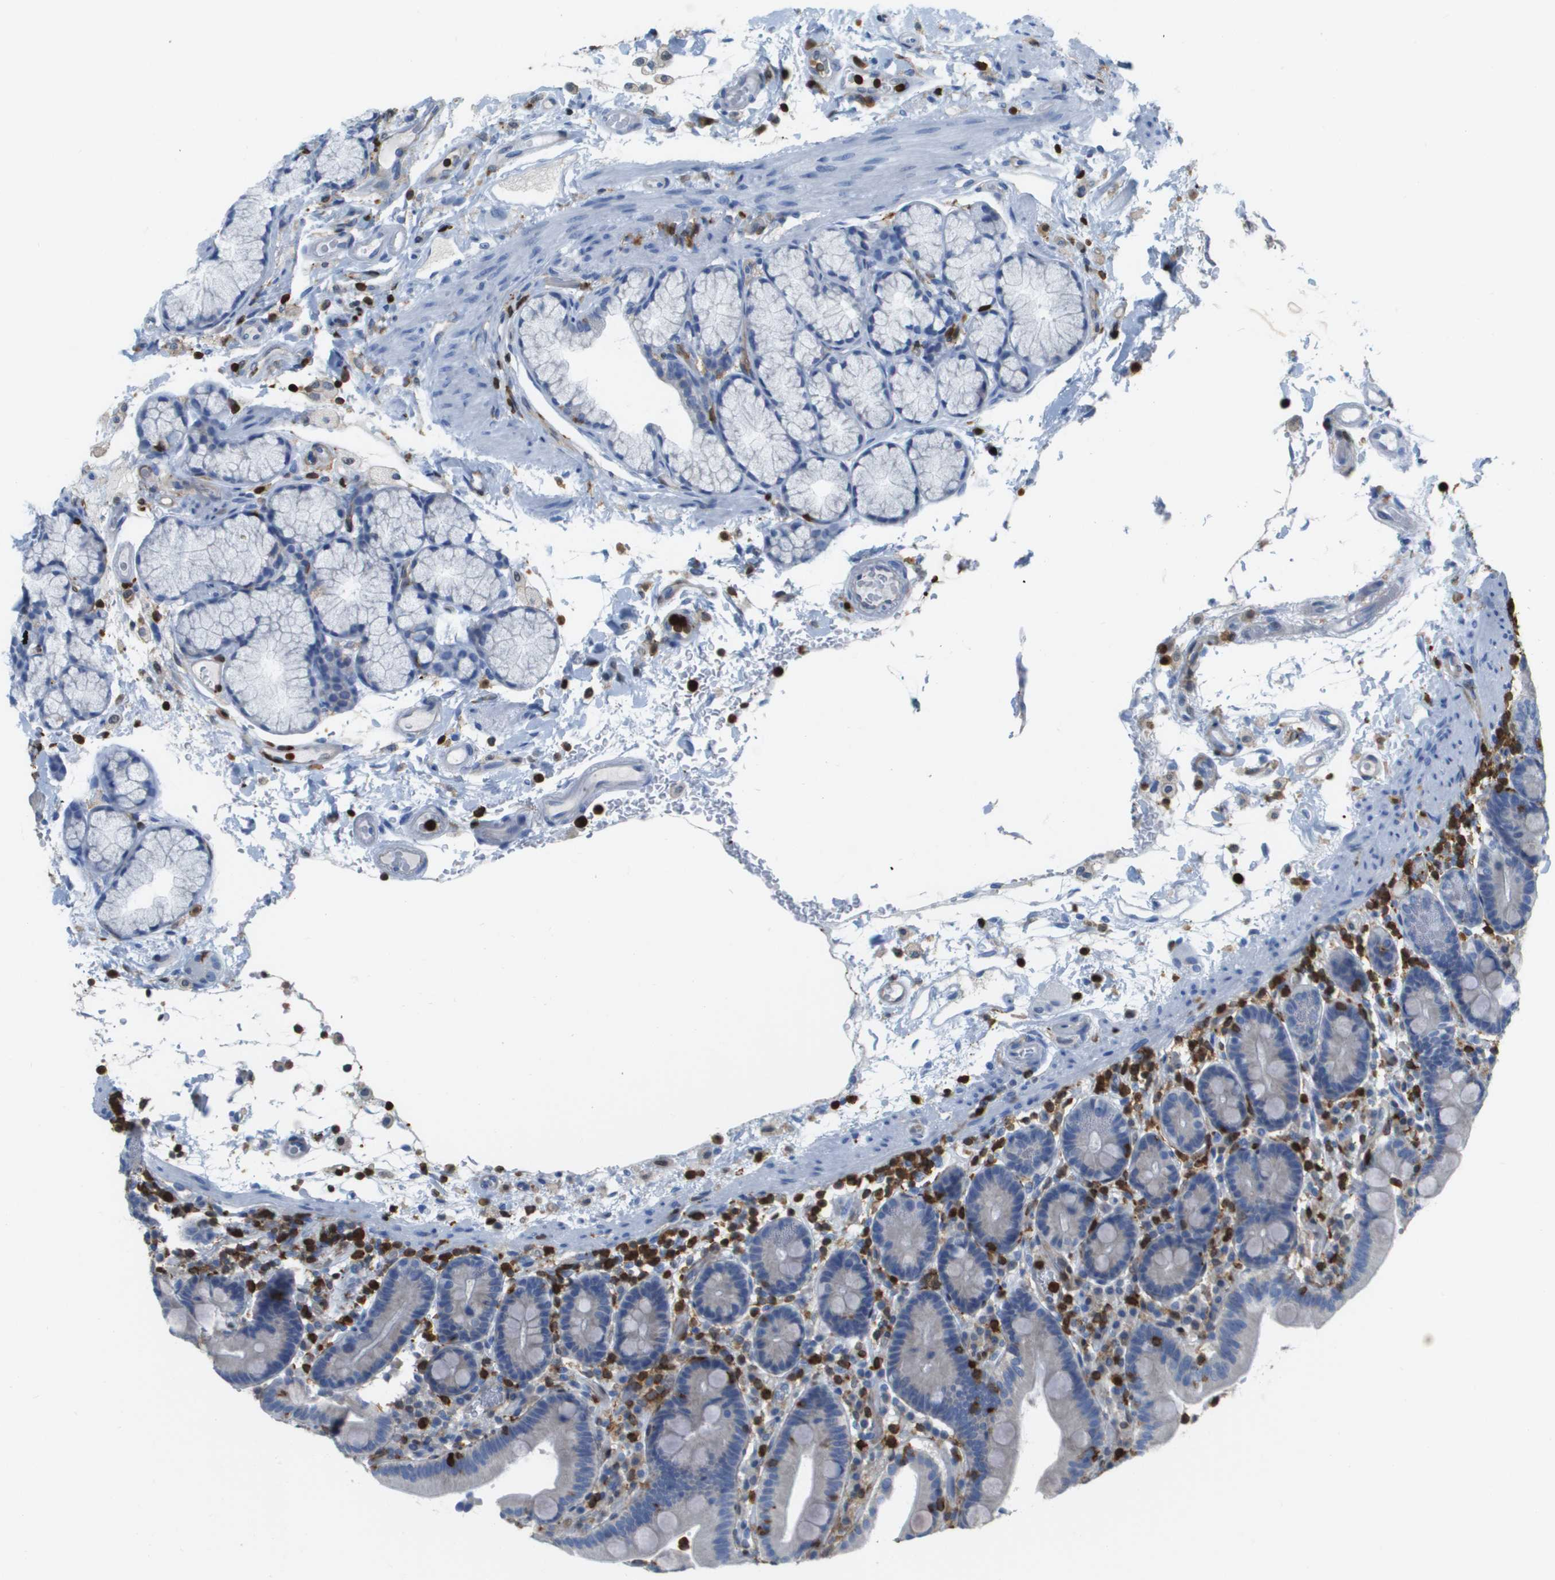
{"staining": {"intensity": "negative", "quantity": "none", "location": "none"}, "tissue": "duodenum", "cell_type": "Glandular cells", "image_type": "normal", "snomed": [{"axis": "morphology", "description": "Normal tissue, NOS"}, {"axis": "topography", "description": "Small intestine, NOS"}], "caption": "The micrograph shows no significant expression in glandular cells of duodenum. (DAB (3,3'-diaminobenzidine) immunohistochemistry with hematoxylin counter stain).", "gene": "DOCK5", "patient": {"sex": "female", "age": 71}}